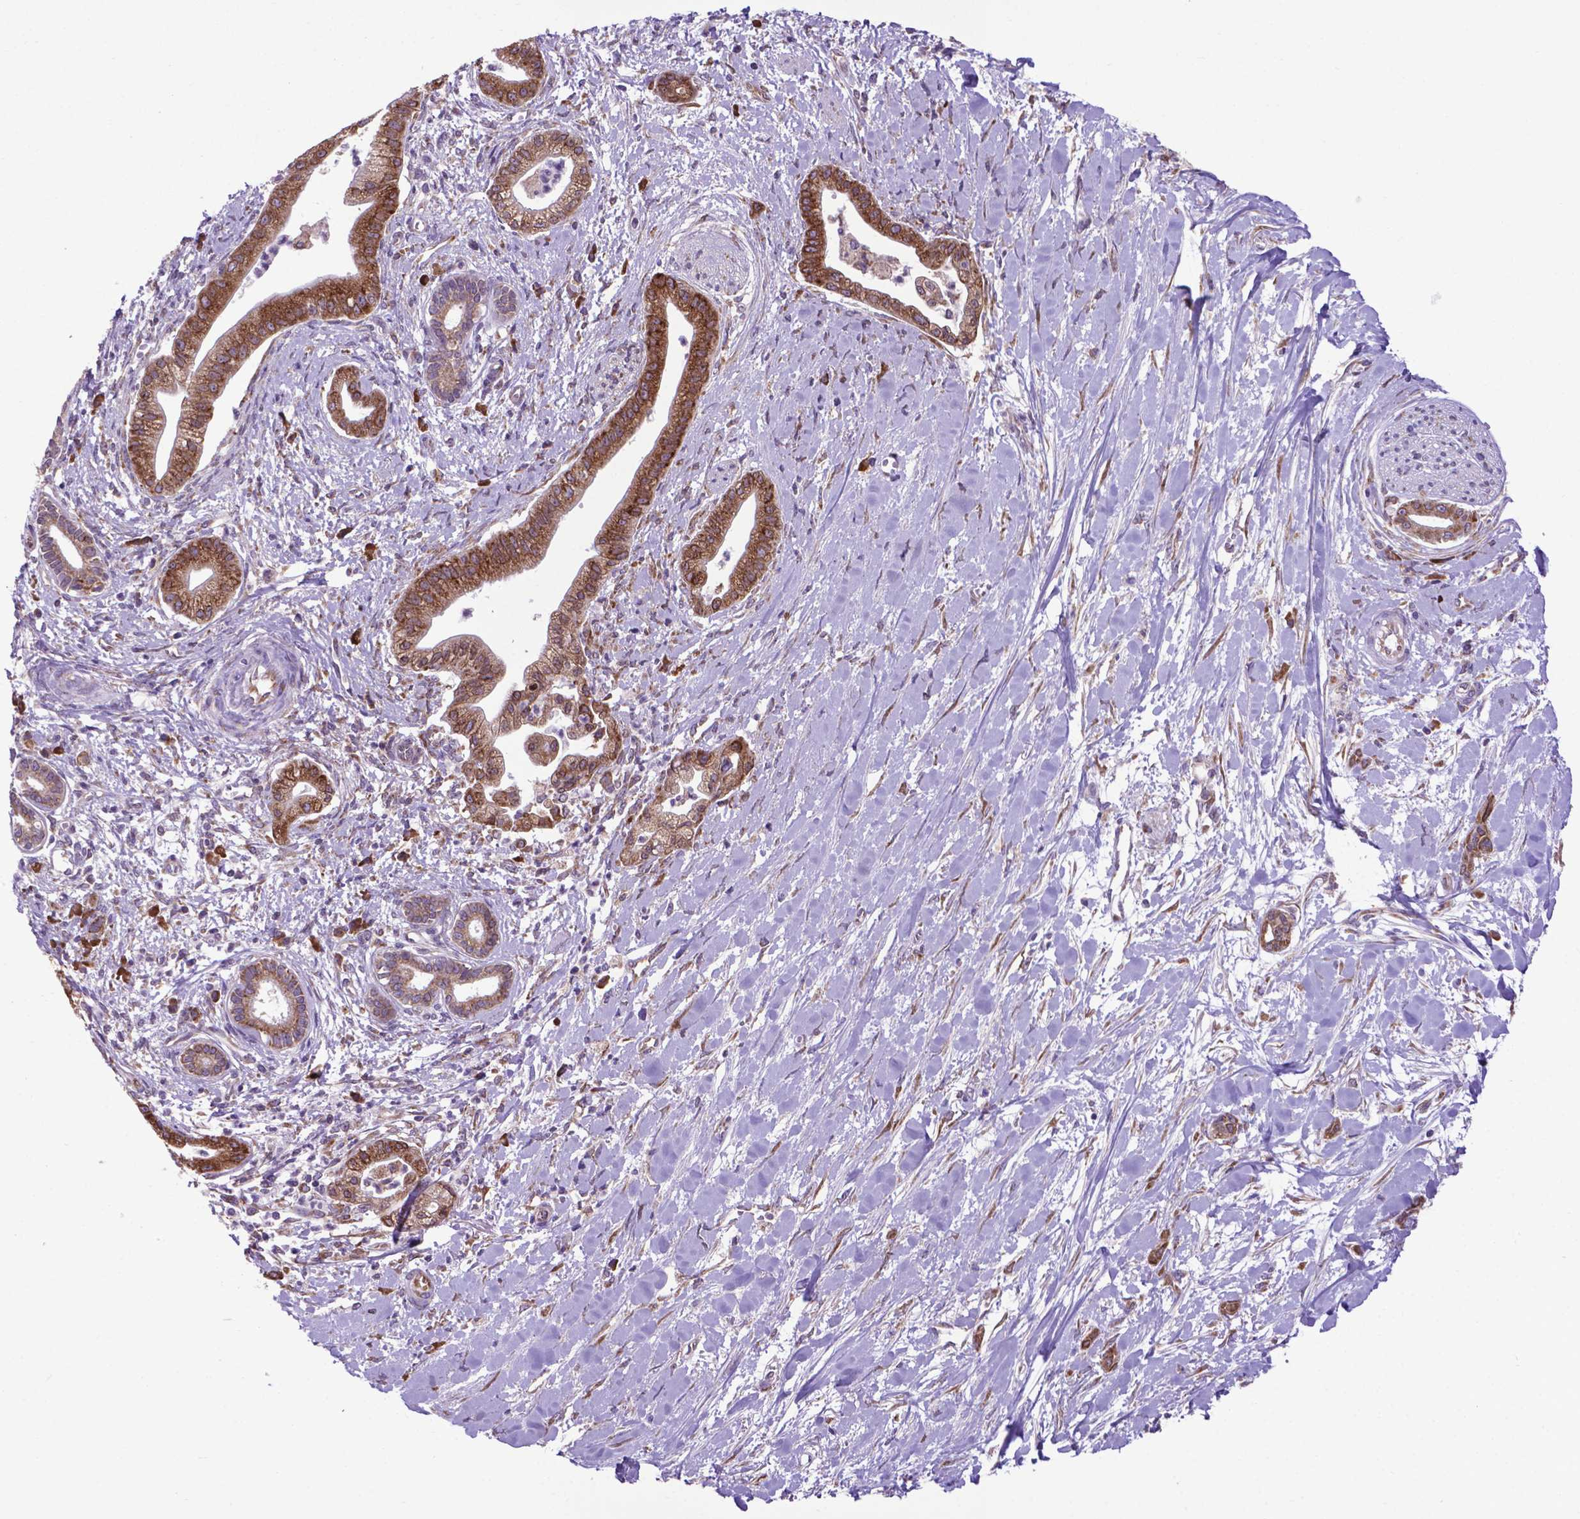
{"staining": {"intensity": "moderate", "quantity": ">75%", "location": "cytoplasmic/membranous"}, "tissue": "pancreatic cancer", "cell_type": "Tumor cells", "image_type": "cancer", "snomed": [{"axis": "morphology", "description": "Normal tissue, NOS"}, {"axis": "morphology", "description": "Adenocarcinoma, NOS"}, {"axis": "topography", "description": "Lymph node"}, {"axis": "topography", "description": "Pancreas"}], "caption": "Human pancreatic cancer stained with a protein marker shows moderate staining in tumor cells.", "gene": "WDR83OS", "patient": {"sex": "female", "age": 58}}